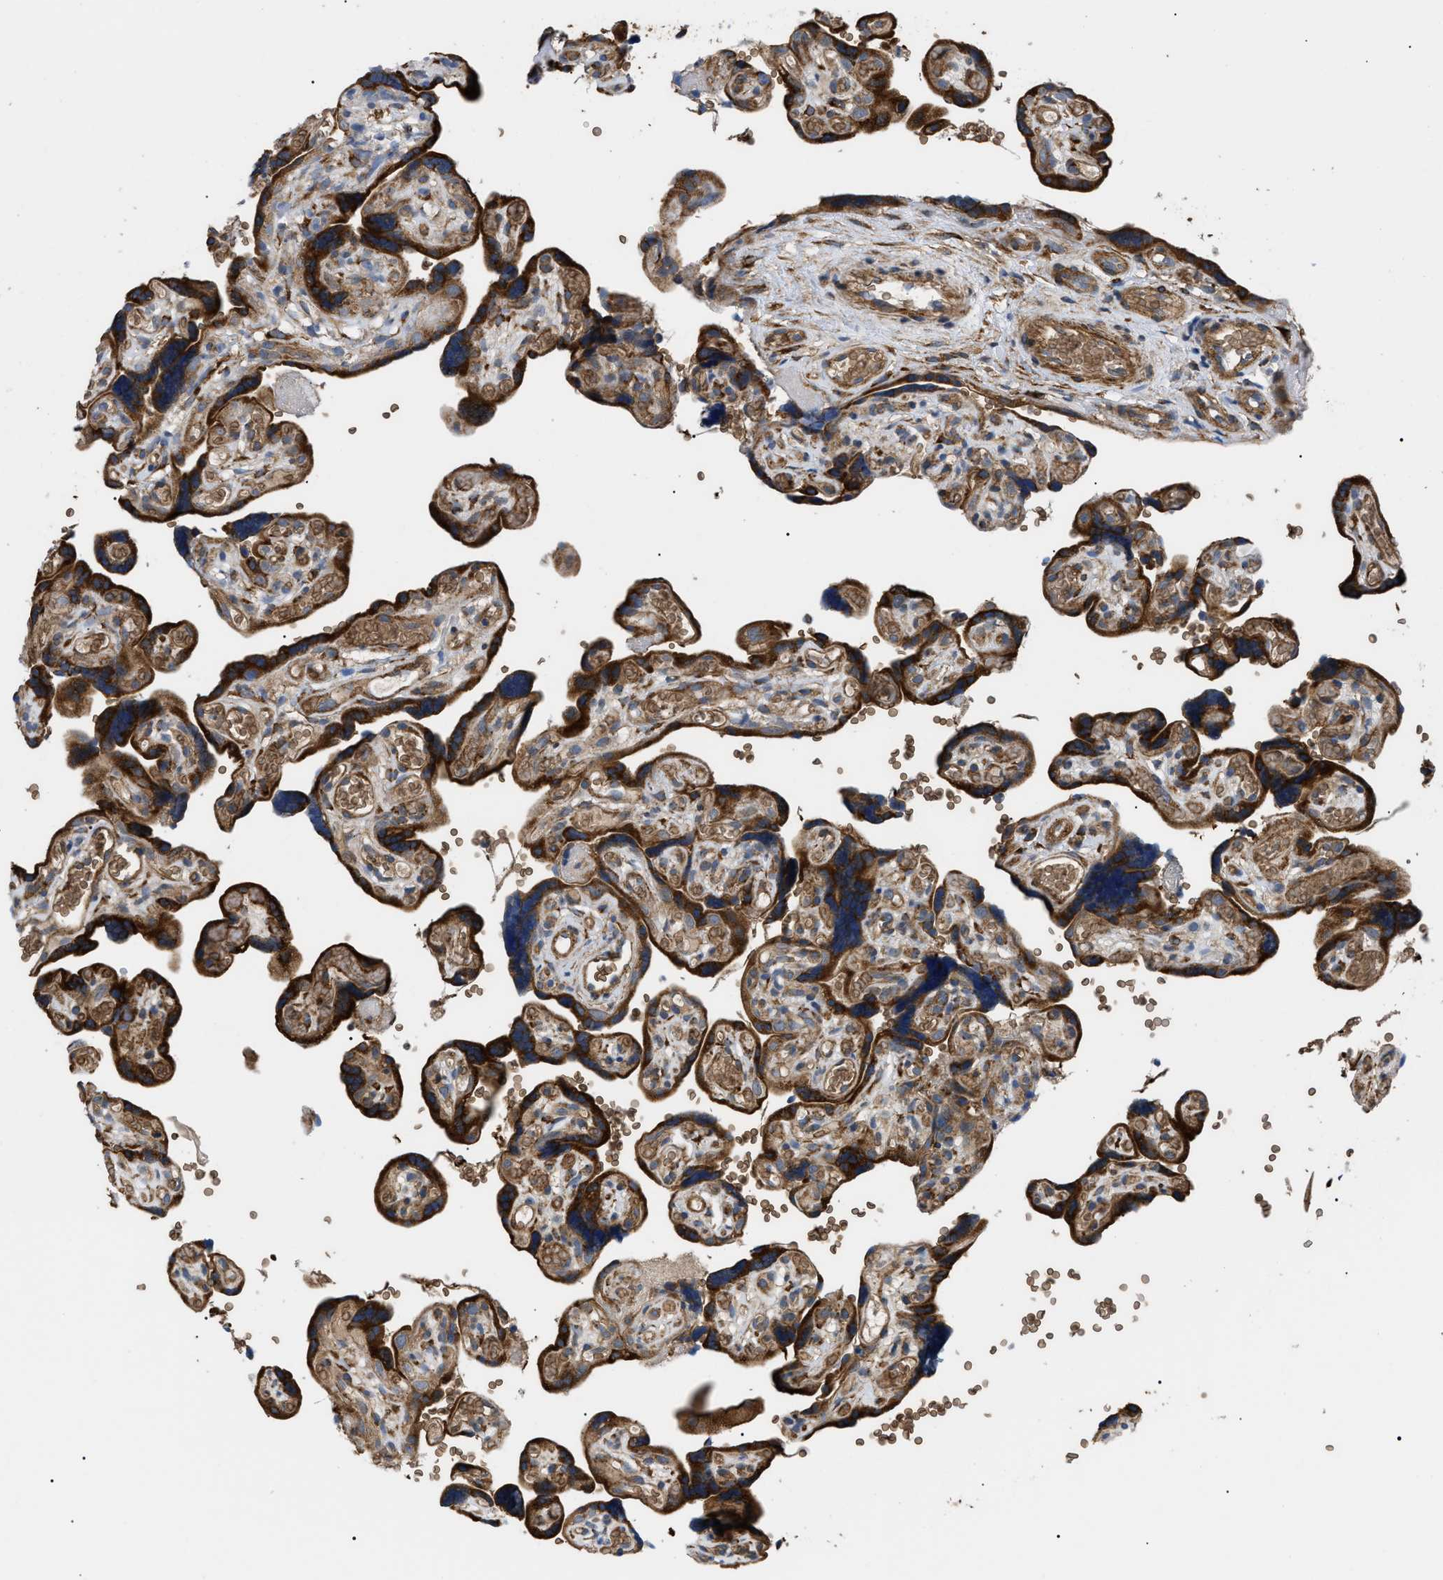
{"staining": {"intensity": "strong", "quantity": ">75%", "location": "cytoplasmic/membranous"}, "tissue": "placenta", "cell_type": "Decidual cells", "image_type": "normal", "snomed": [{"axis": "morphology", "description": "Normal tissue, NOS"}, {"axis": "topography", "description": "Placenta"}], "caption": "There is high levels of strong cytoplasmic/membranous expression in decidual cells of unremarkable placenta, as demonstrated by immunohistochemical staining (brown color).", "gene": "MYO10", "patient": {"sex": "female", "age": 30}}